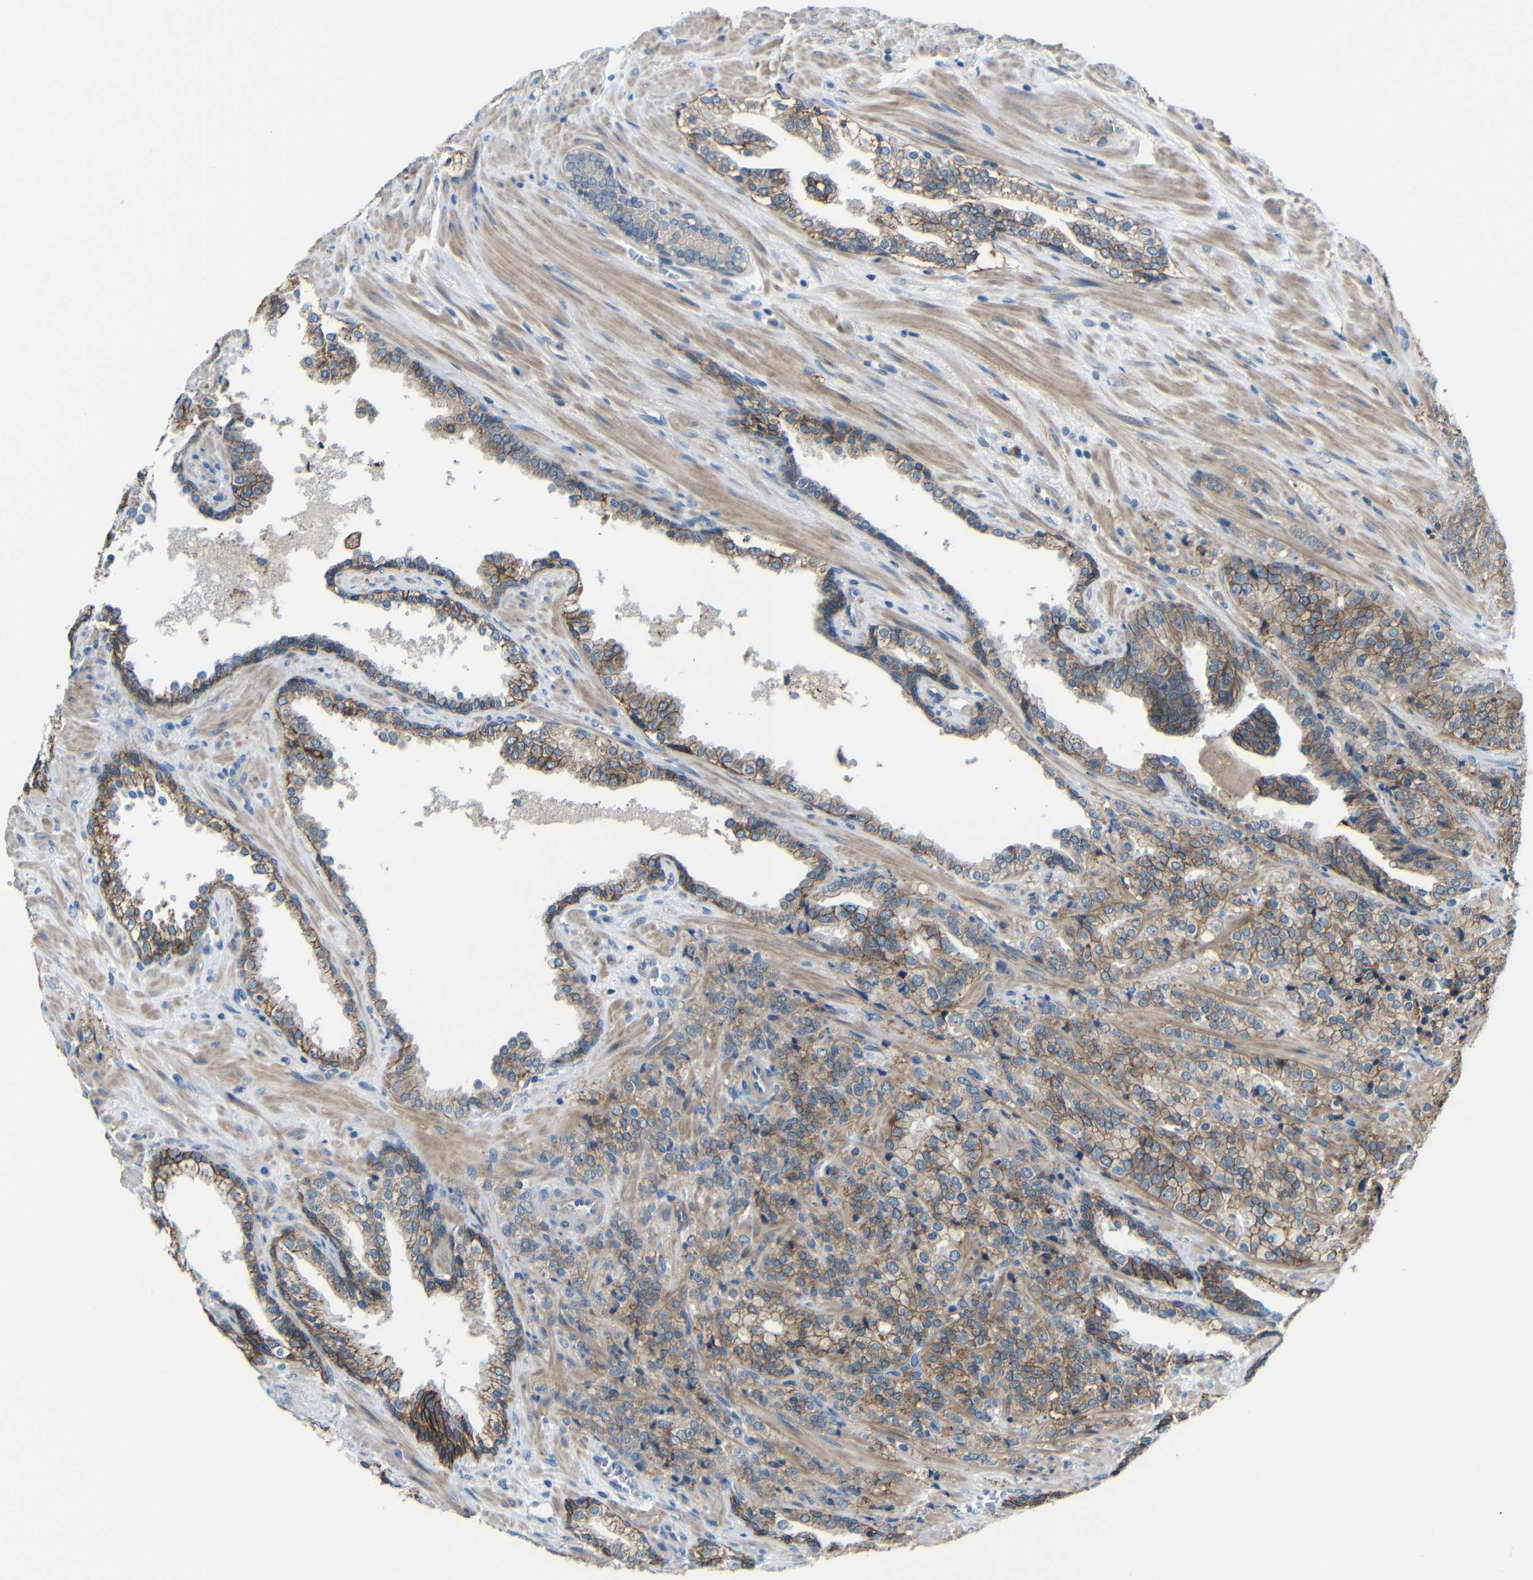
{"staining": {"intensity": "moderate", "quantity": ">75%", "location": "cytoplasmic/membranous"}, "tissue": "prostate cancer", "cell_type": "Tumor cells", "image_type": "cancer", "snomed": [{"axis": "morphology", "description": "Adenocarcinoma, High grade"}, {"axis": "topography", "description": "Prostate"}], "caption": "About >75% of tumor cells in prostate cancer reveal moderate cytoplasmic/membranous protein positivity as visualized by brown immunohistochemical staining.", "gene": "ZNF90", "patient": {"sex": "male", "age": 71}}